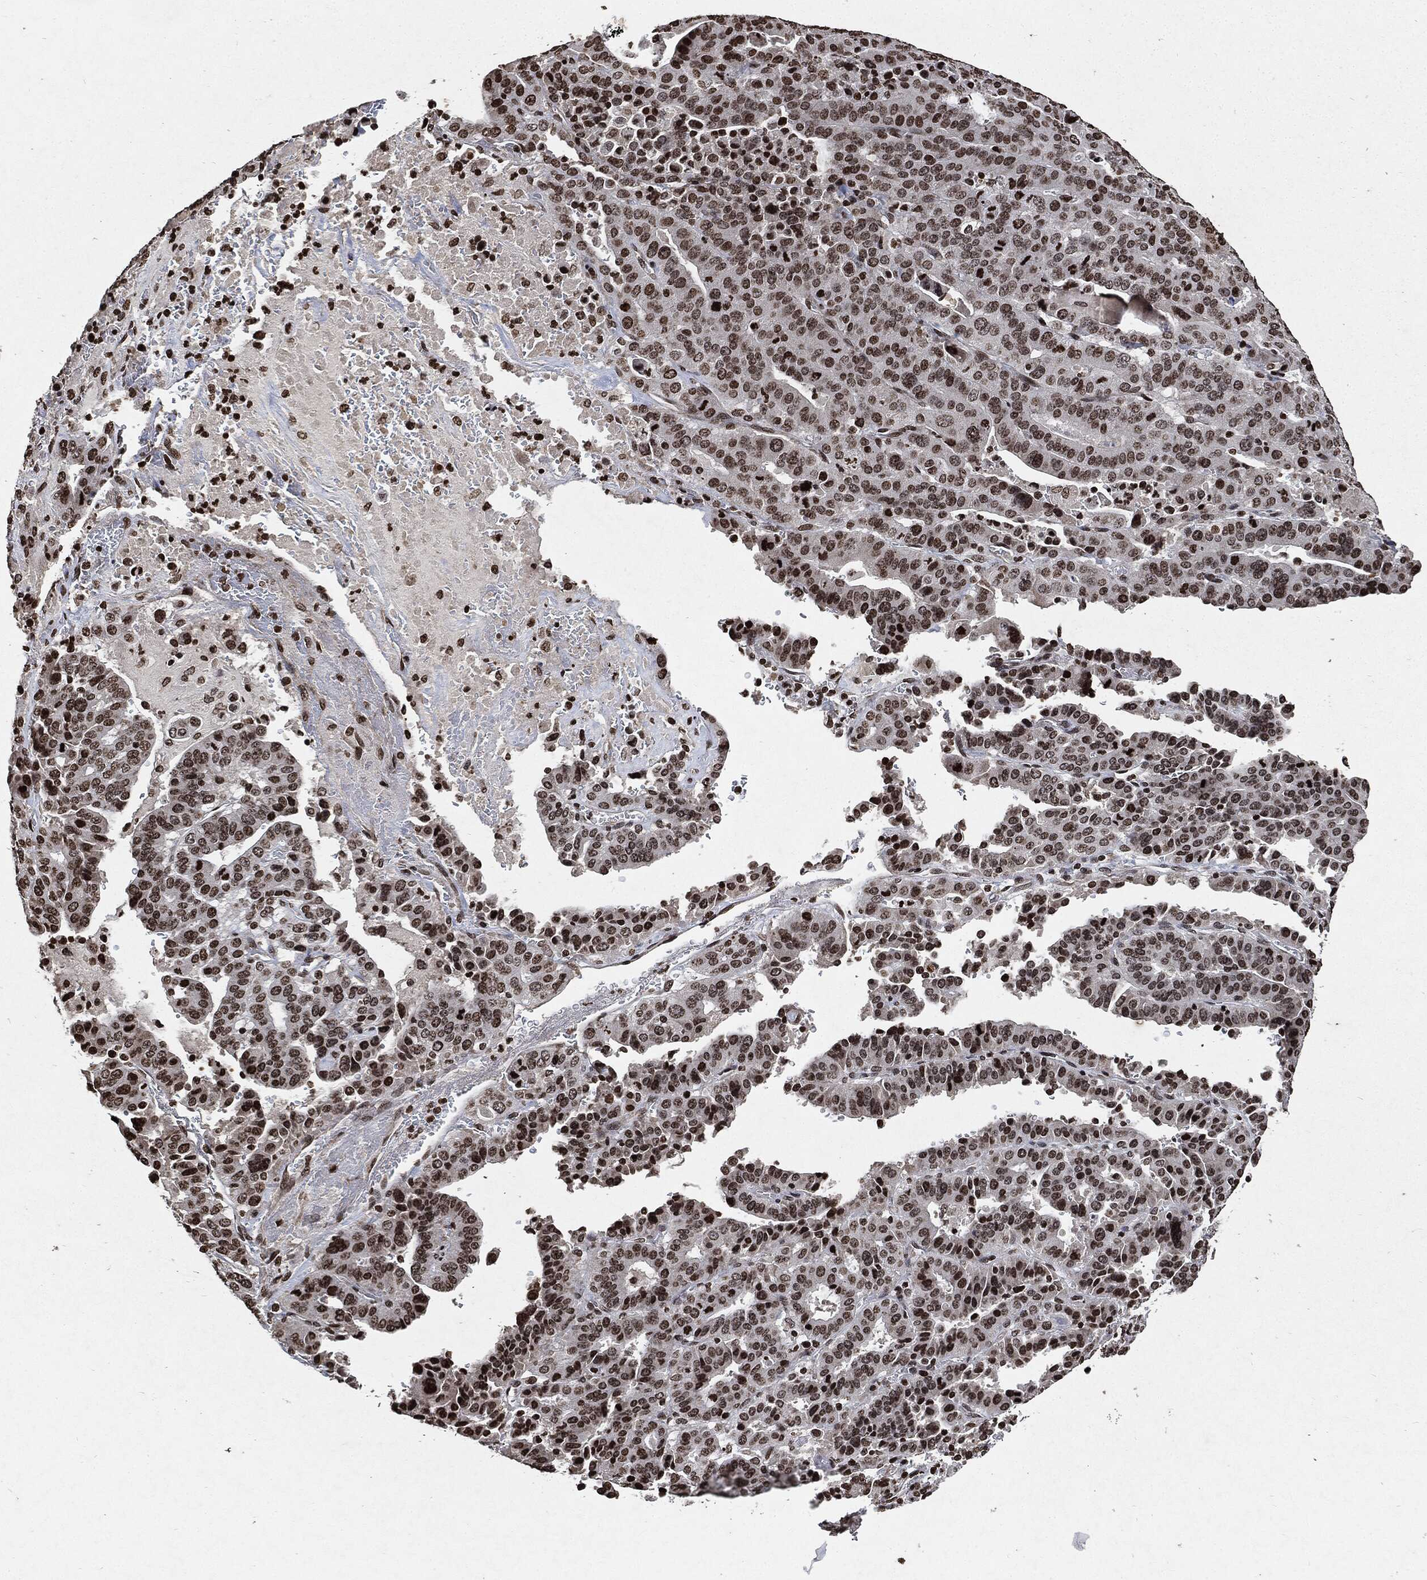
{"staining": {"intensity": "moderate", "quantity": ">75%", "location": "nuclear"}, "tissue": "stomach cancer", "cell_type": "Tumor cells", "image_type": "cancer", "snomed": [{"axis": "morphology", "description": "Adenocarcinoma, NOS"}, {"axis": "topography", "description": "Stomach"}], "caption": "The image exhibits staining of adenocarcinoma (stomach), revealing moderate nuclear protein expression (brown color) within tumor cells. The staining is performed using DAB brown chromogen to label protein expression. The nuclei are counter-stained blue using hematoxylin.", "gene": "JUN", "patient": {"sex": "male", "age": 48}}